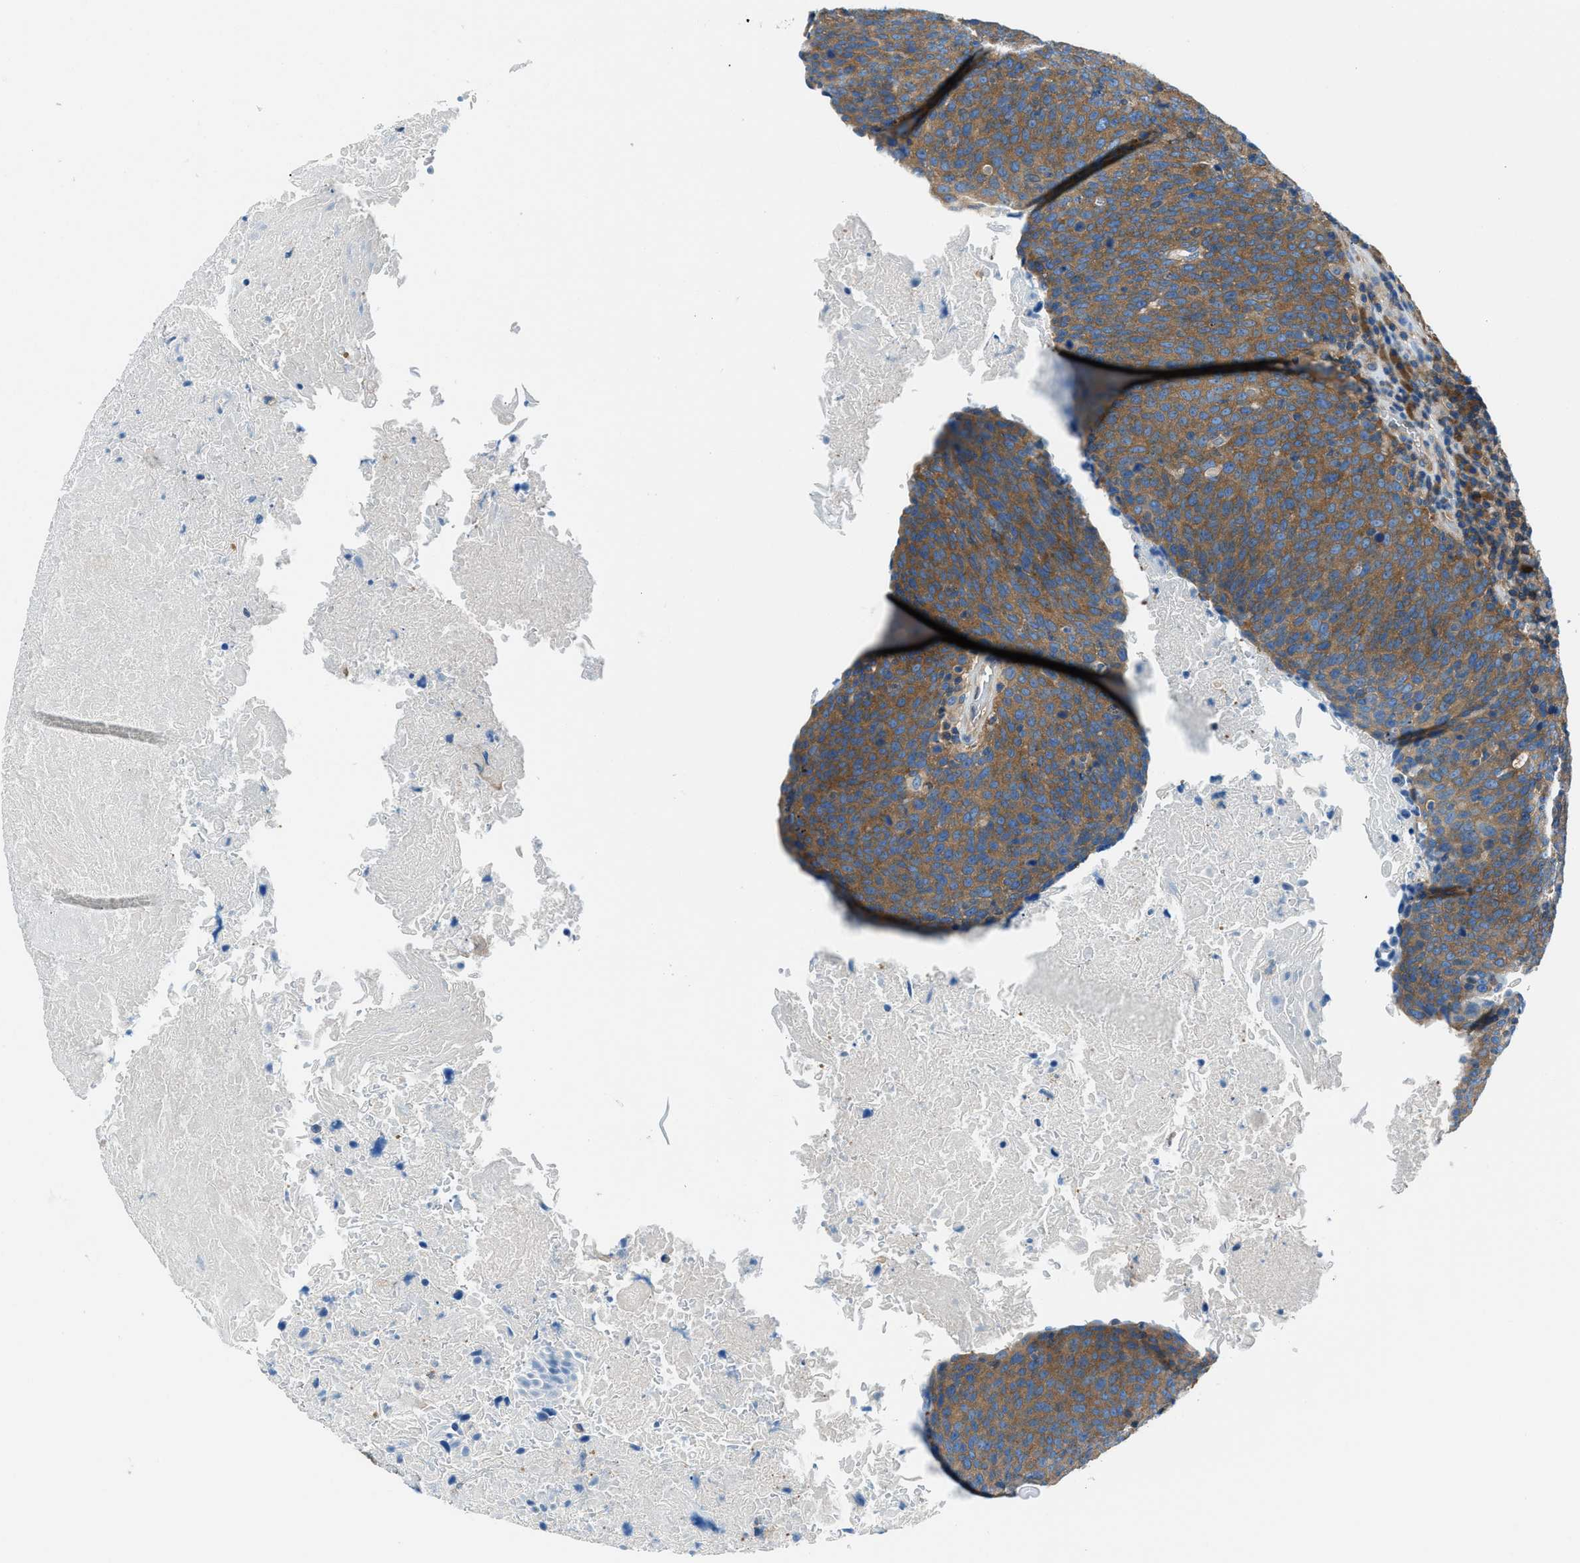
{"staining": {"intensity": "moderate", "quantity": ">75%", "location": "cytoplasmic/membranous"}, "tissue": "head and neck cancer", "cell_type": "Tumor cells", "image_type": "cancer", "snomed": [{"axis": "morphology", "description": "Squamous cell carcinoma, NOS"}, {"axis": "morphology", "description": "Squamous cell carcinoma, metastatic, NOS"}, {"axis": "topography", "description": "Lymph node"}, {"axis": "topography", "description": "Head-Neck"}], "caption": "Protein expression analysis of human head and neck metastatic squamous cell carcinoma reveals moderate cytoplasmic/membranous expression in about >75% of tumor cells.", "gene": "SARS1", "patient": {"sex": "male", "age": 62}}